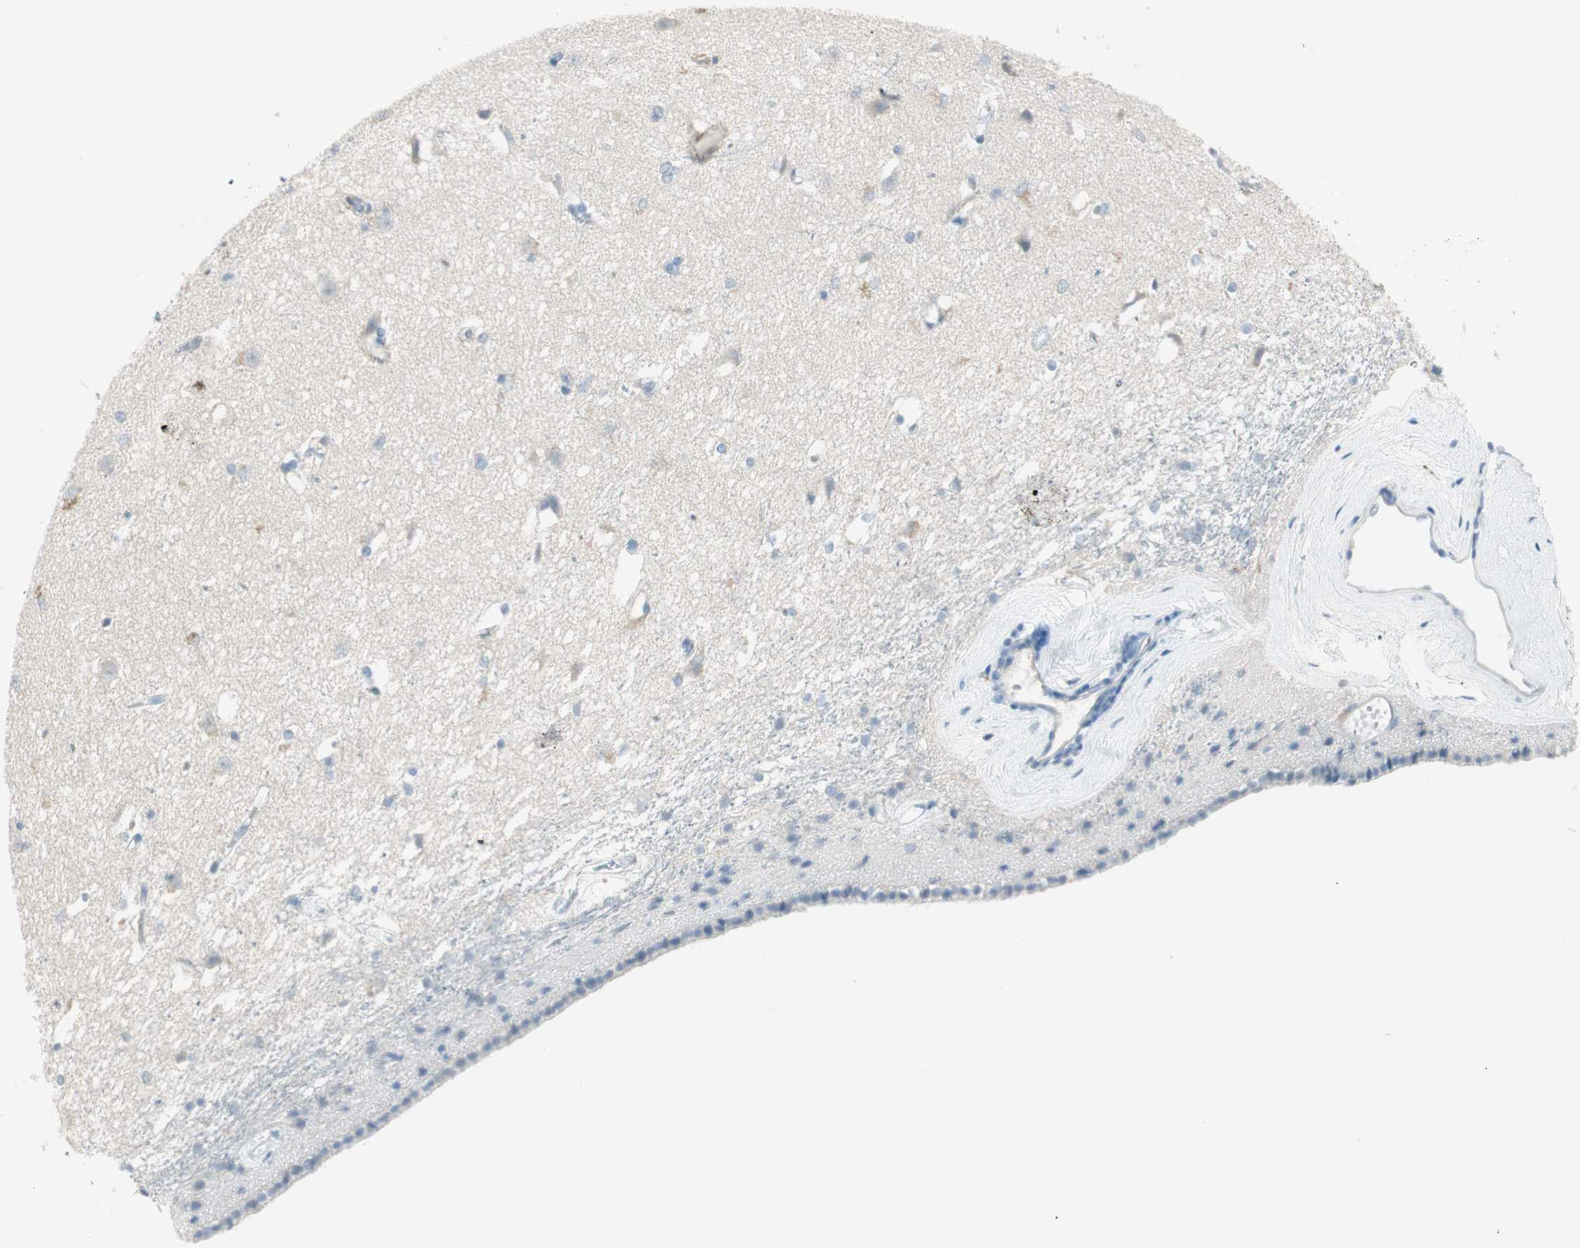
{"staining": {"intensity": "negative", "quantity": "none", "location": "none"}, "tissue": "caudate", "cell_type": "Glial cells", "image_type": "normal", "snomed": [{"axis": "morphology", "description": "Normal tissue, NOS"}, {"axis": "topography", "description": "Lateral ventricle wall"}], "caption": "This is a photomicrograph of IHC staining of benign caudate, which shows no positivity in glial cells.", "gene": "ITLN2", "patient": {"sex": "female", "age": 19}}